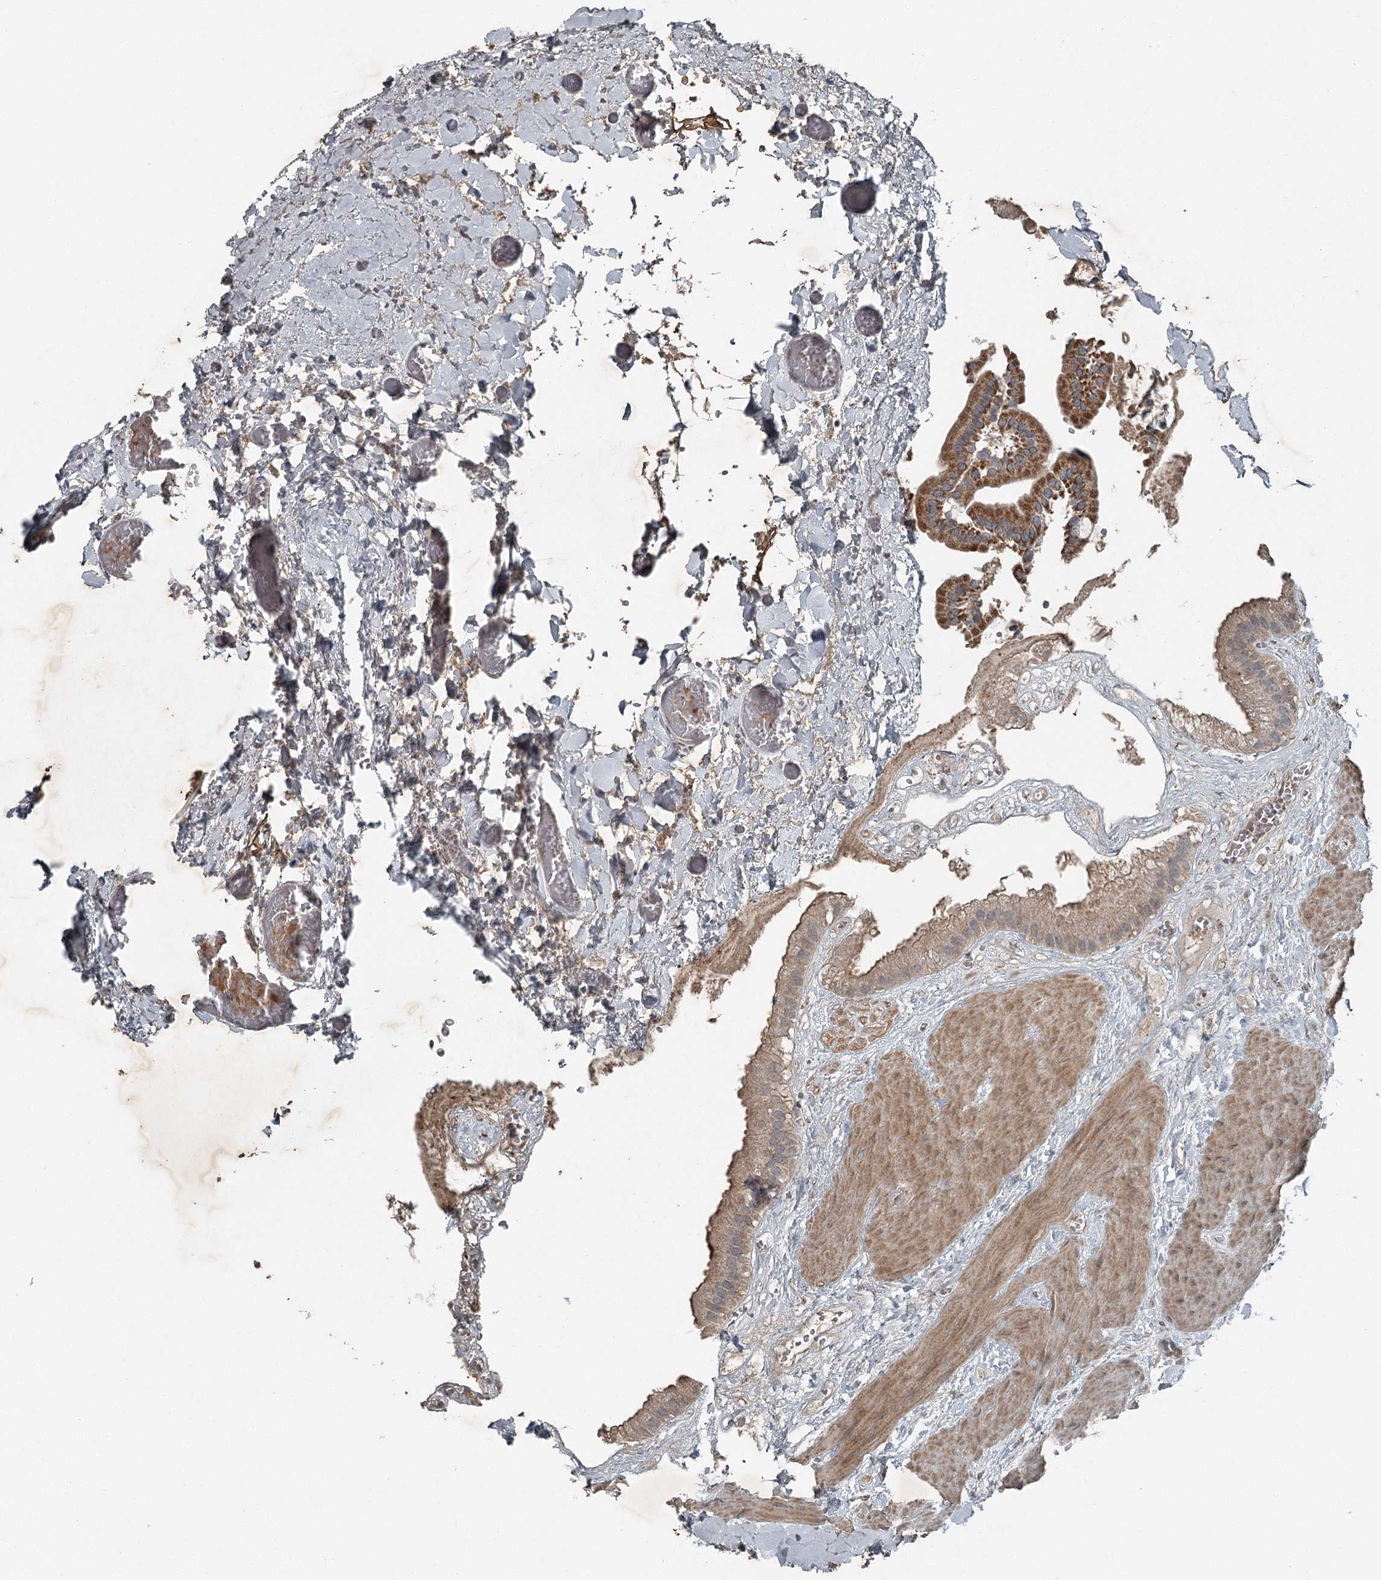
{"staining": {"intensity": "moderate", "quantity": "25%-75%", "location": "cytoplasmic/membranous"}, "tissue": "gallbladder", "cell_type": "Glandular cells", "image_type": "normal", "snomed": [{"axis": "morphology", "description": "Normal tissue, NOS"}, {"axis": "topography", "description": "Gallbladder"}], "caption": "Gallbladder stained with immunohistochemistry (IHC) demonstrates moderate cytoplasmic/membranous expression in about 25%-75% of glandular cells.", "gene": "SLC39A8", "patient": {"sex": "male", "age": 55}}